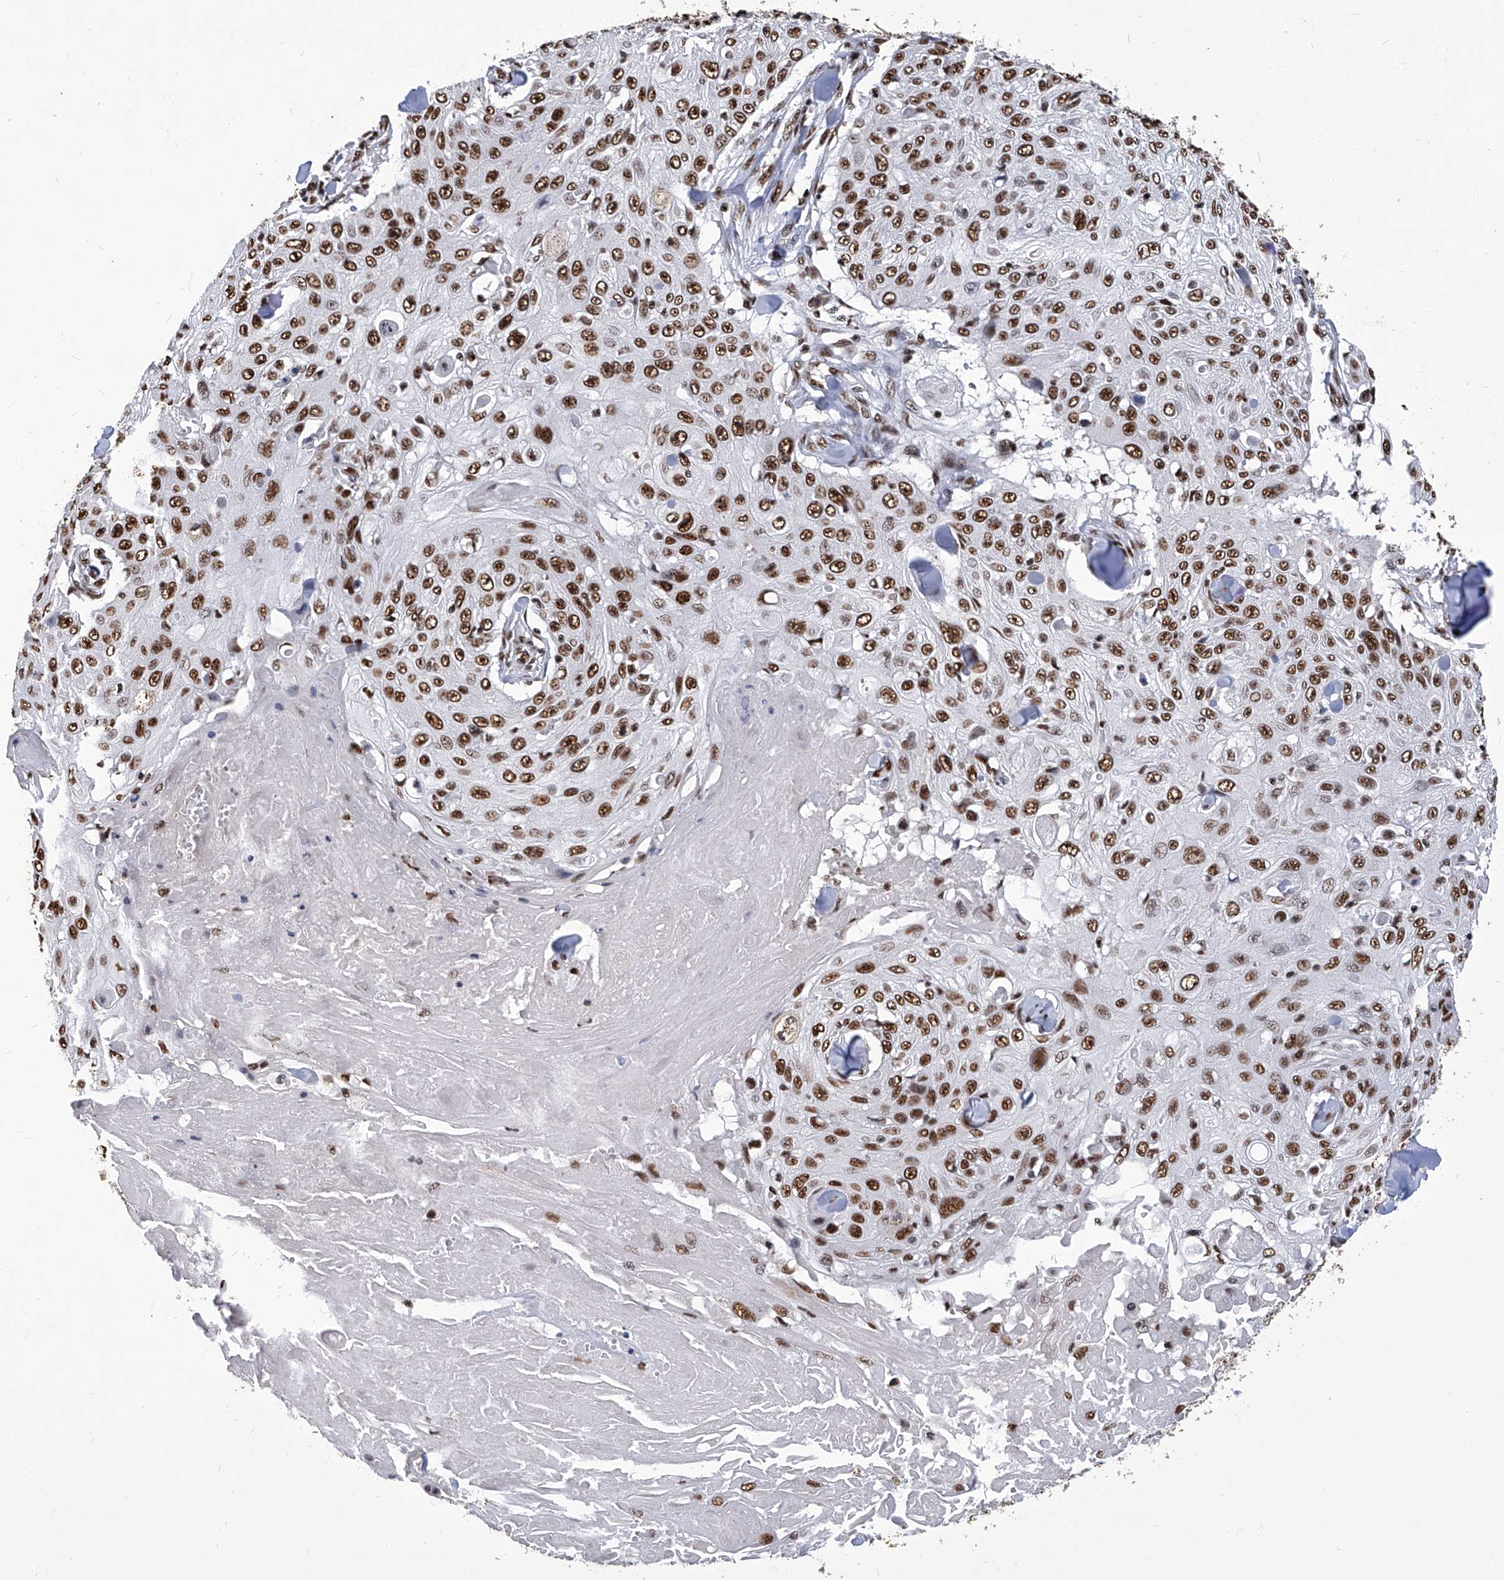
{"staining": {"intensity": "strong", "quantity": ">75%", "location": "nuclear"}, "tissue": "skin cancer", "cell_type": "Tumor cells", "image_type": "cancer", "snomed": [{"axis": "morphology", "description": "Squamous cell carcinoma, NOS"}, {"axis": "topography", "description": "Skin"}], "caption": "This photomicrograph exhibits immunohistochemistry staining of skin cancer (squamous cell carcinoma), with high strong nuclear expression in approximately >75% of tumor cells.", "gene": "HBP1", "patient": {"sex": "male", "age": 86}}